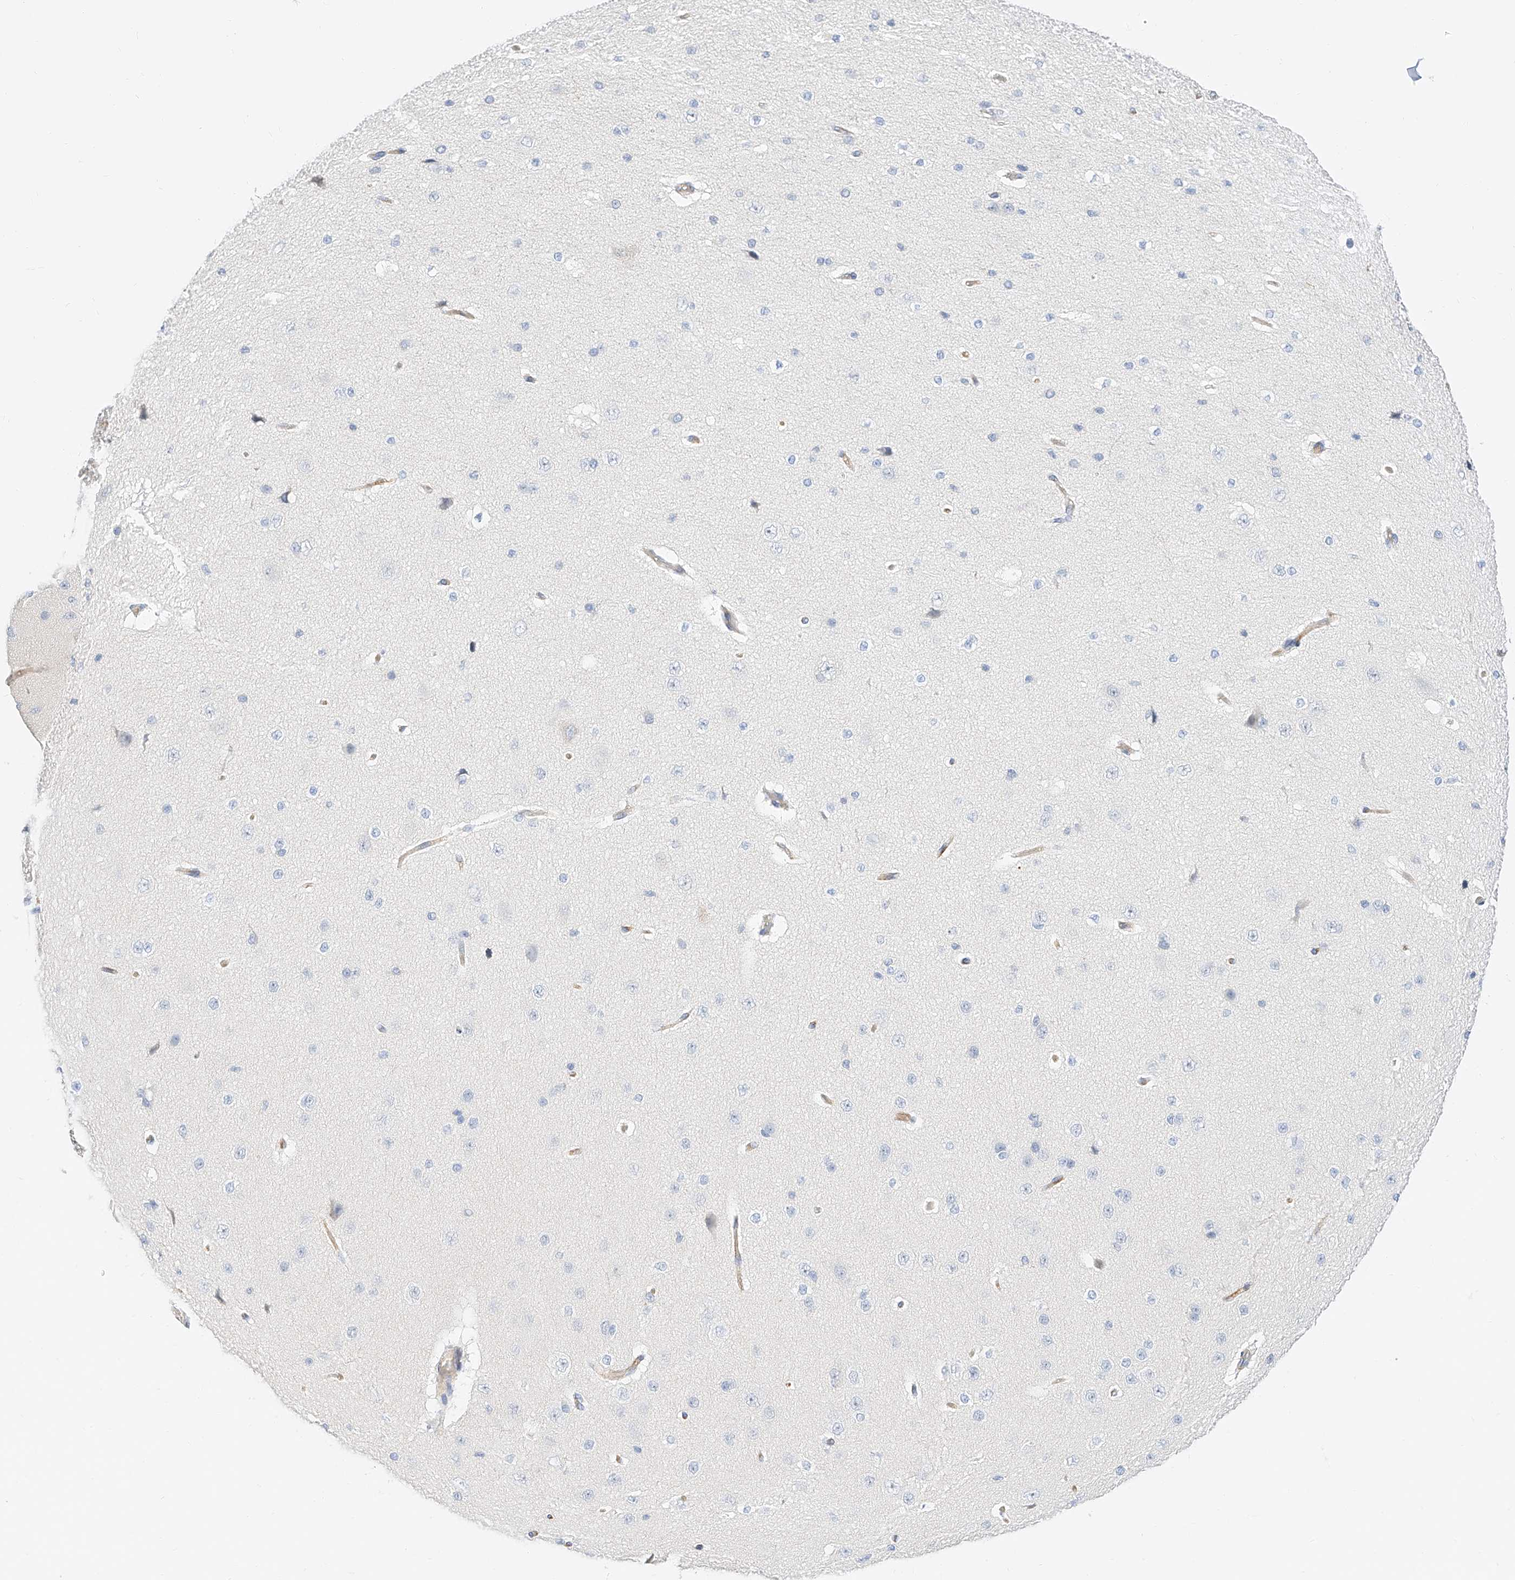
{"staining": {"intensity": "moderate", "quantity": ">75%", "location": "cytoplasmic/membranous"}, "tissue": "cerebral cortex", "cell_type": "Endothelial cells", "image_type": "normal", "snomed": [{"axis": "morphology", "description": "Normal tissue, NOS"}, {"axis": "morphology", "description": "Developmental malformation"}, {"axis": "topography", "description": "Cerebral cortex"}], "caption": "An image of human cerebral cortex stained for a protein exhibits moderate cytoplasmic/membranous brown staining in endothelial cells.", "gene": "CDCP2", "patient": {"sex": "female", "age": 30}}